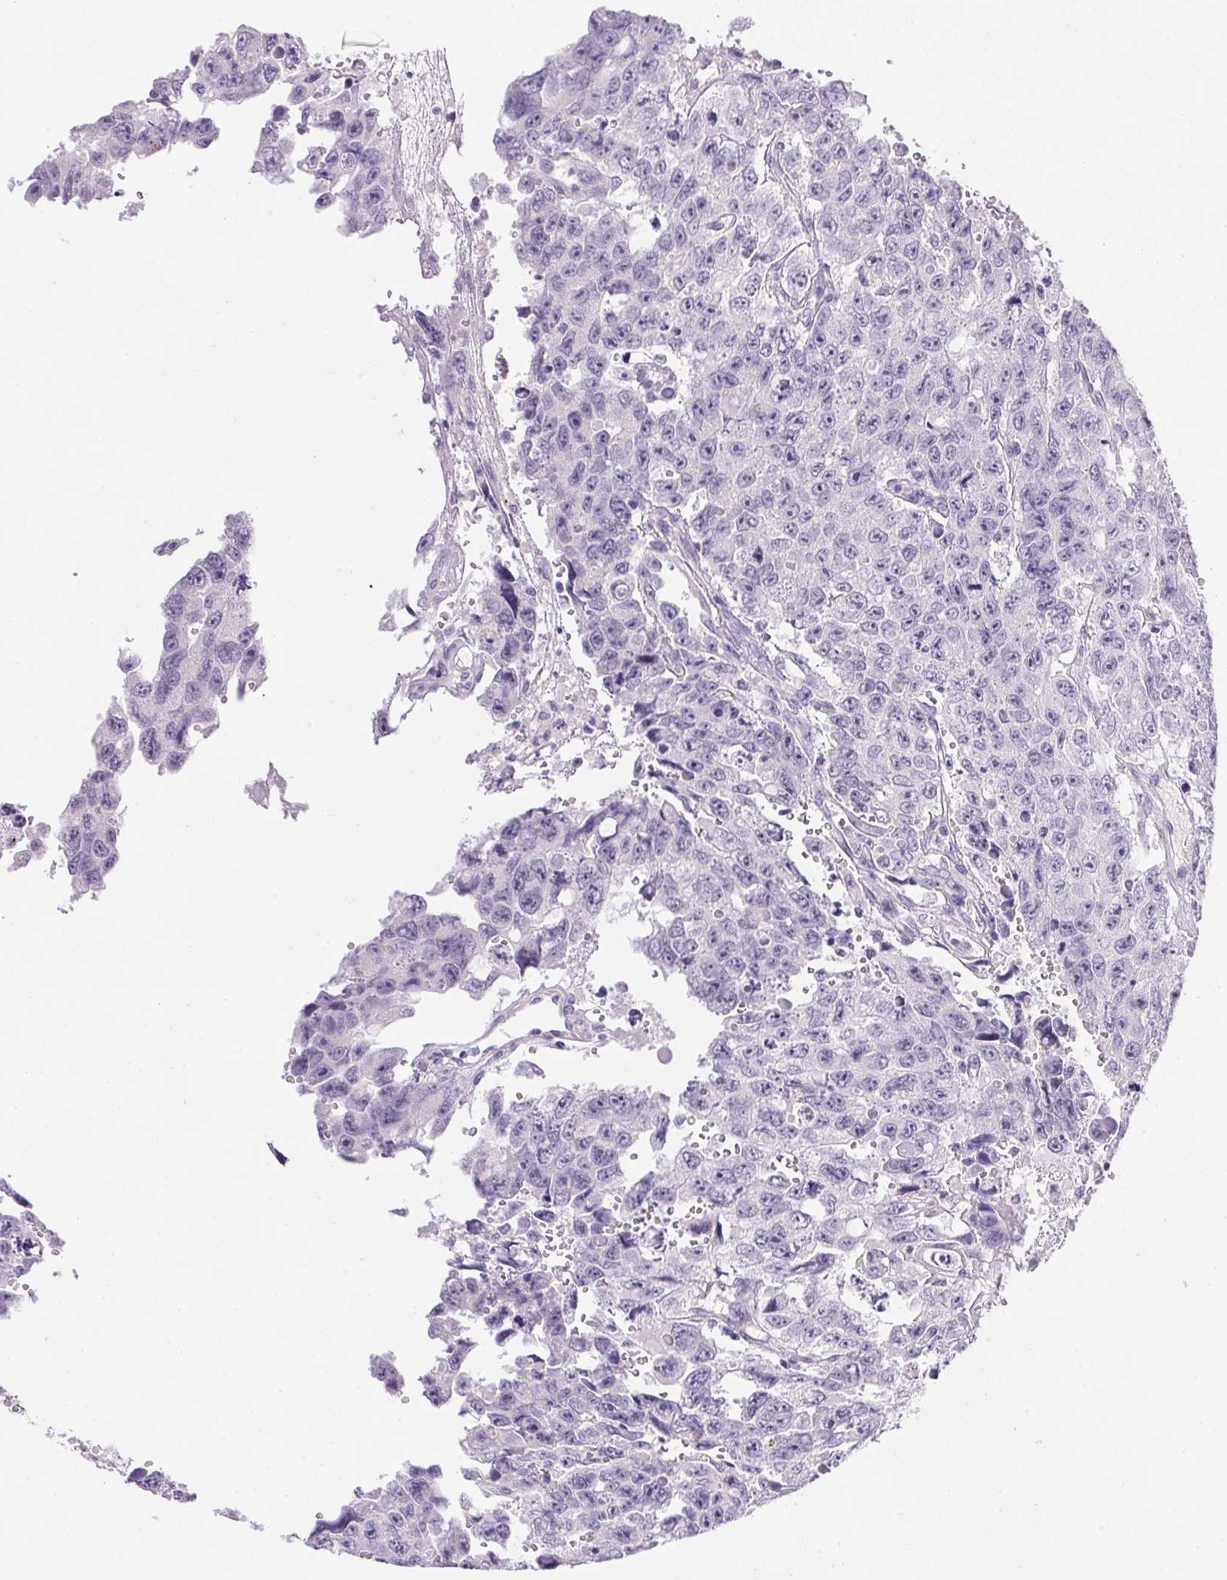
{"staining": {"intensity": "negative", "quantity": "none", "location": "none"}, "tissue": "testis cancer", "cell_type": "Tumor cells", "image_type": "cancer", "snomed": [{"axis": "morphology", "description": "Seminoma, NOS"}, {"axis": "topography", "description": "Testis"}], "caption": "There is no significant staining in tumor cells of testis cancer.", "gene": "ATP6V0A4", "patient": {"sex": "male", "age": 26}}